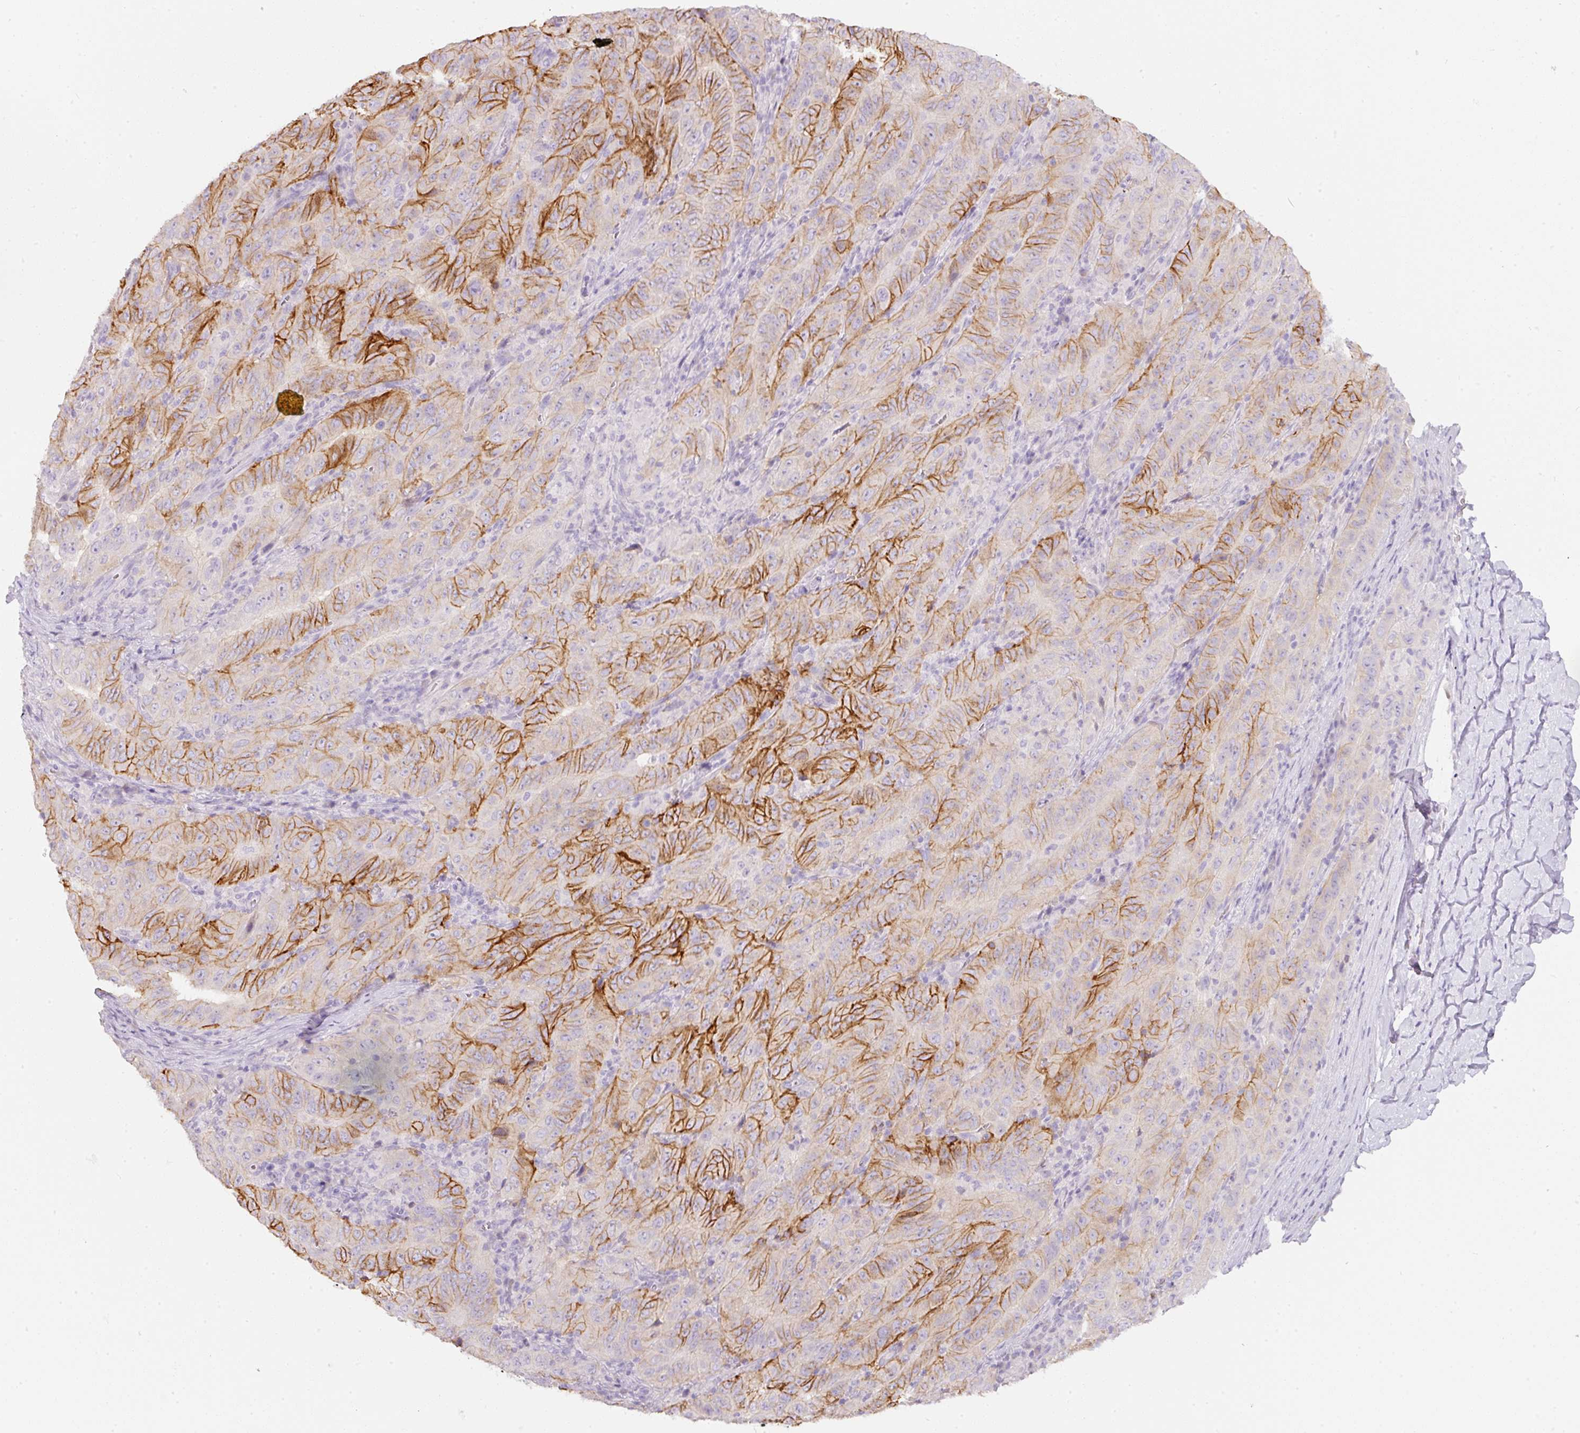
{"staining": {"intensity": "strong", "quantity": "25%-75%", "location": "cytoplasmic/membranous"}, "tissue": "pancreatic cancer", "cell_type": "Tumor cells", "image_type": "cancer", "snomed": [{"axis": "morphology", "description": "Adenocarcinoma, NOS"}, {"axis": "topography", "description": "Pancreas"}], "caption": "A photomicrograph of pancreatic cancer (adenocarcinoma) stained for a protein exhibits strong cytoplasmic/membranous brown staining in tumor cells.", "gene": "SLC2A2", "patient": {"sex": "male", "age": 63}}